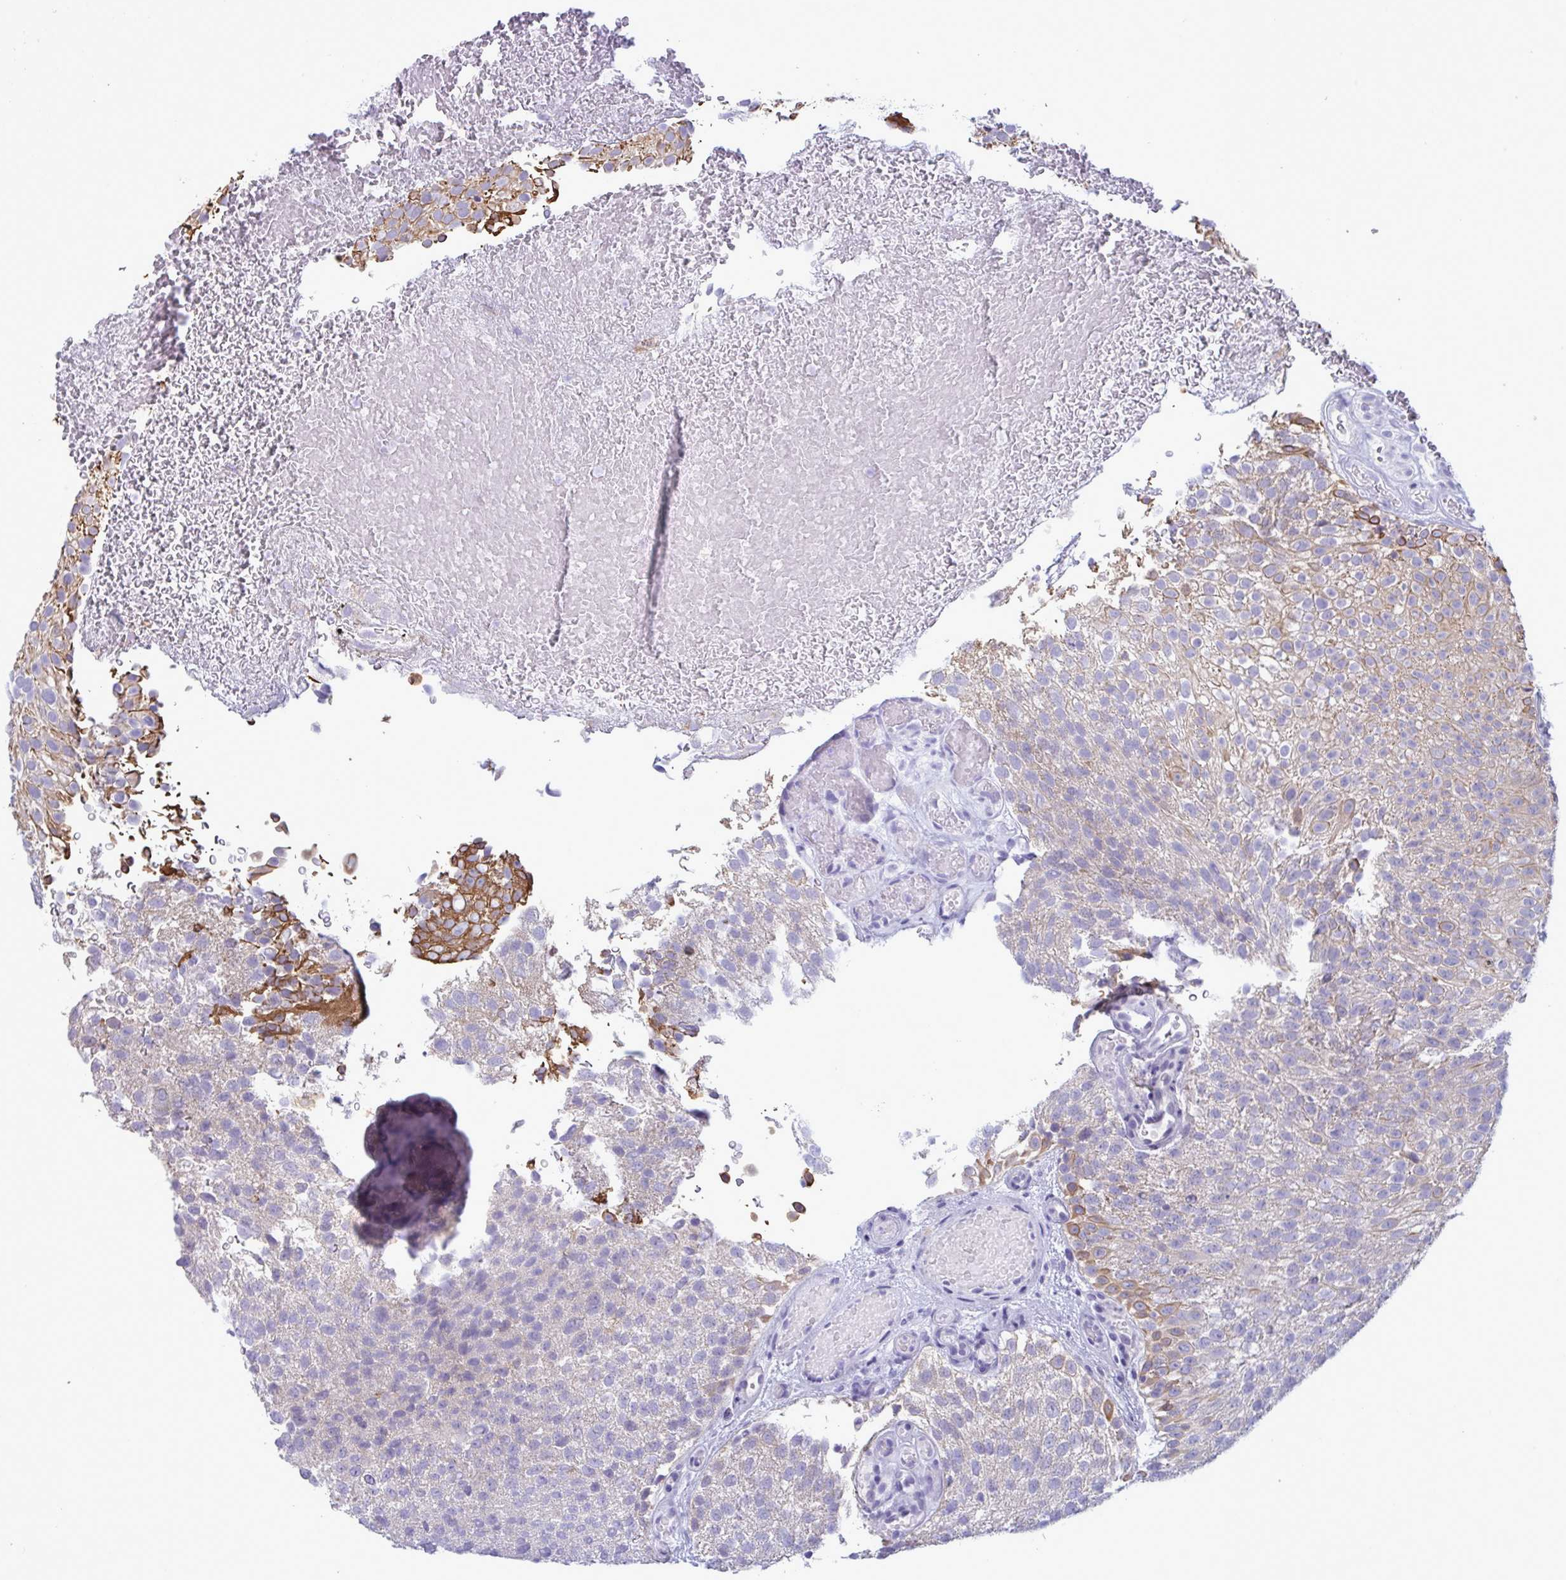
{"staining": {"intensity": "weak", "quantity": "<25%", "location": "cytoplasmic/membranous"}, "tissue": "urothelial cancer", "cell_type": "Tumor cells", "image_type": "cancer", "snomed": [{"axis": "morphology", "description": "Urothelial carcinoma, Low grade"}, {"axis": "topography", "description": "Urinary bladder"}], "caption": "Immunohistochemical staining of urothelial cancer reveals no significant positivity in tumor cells.", "gene": "TENT5D", "patient": {"sex": "male", "age": 78}}